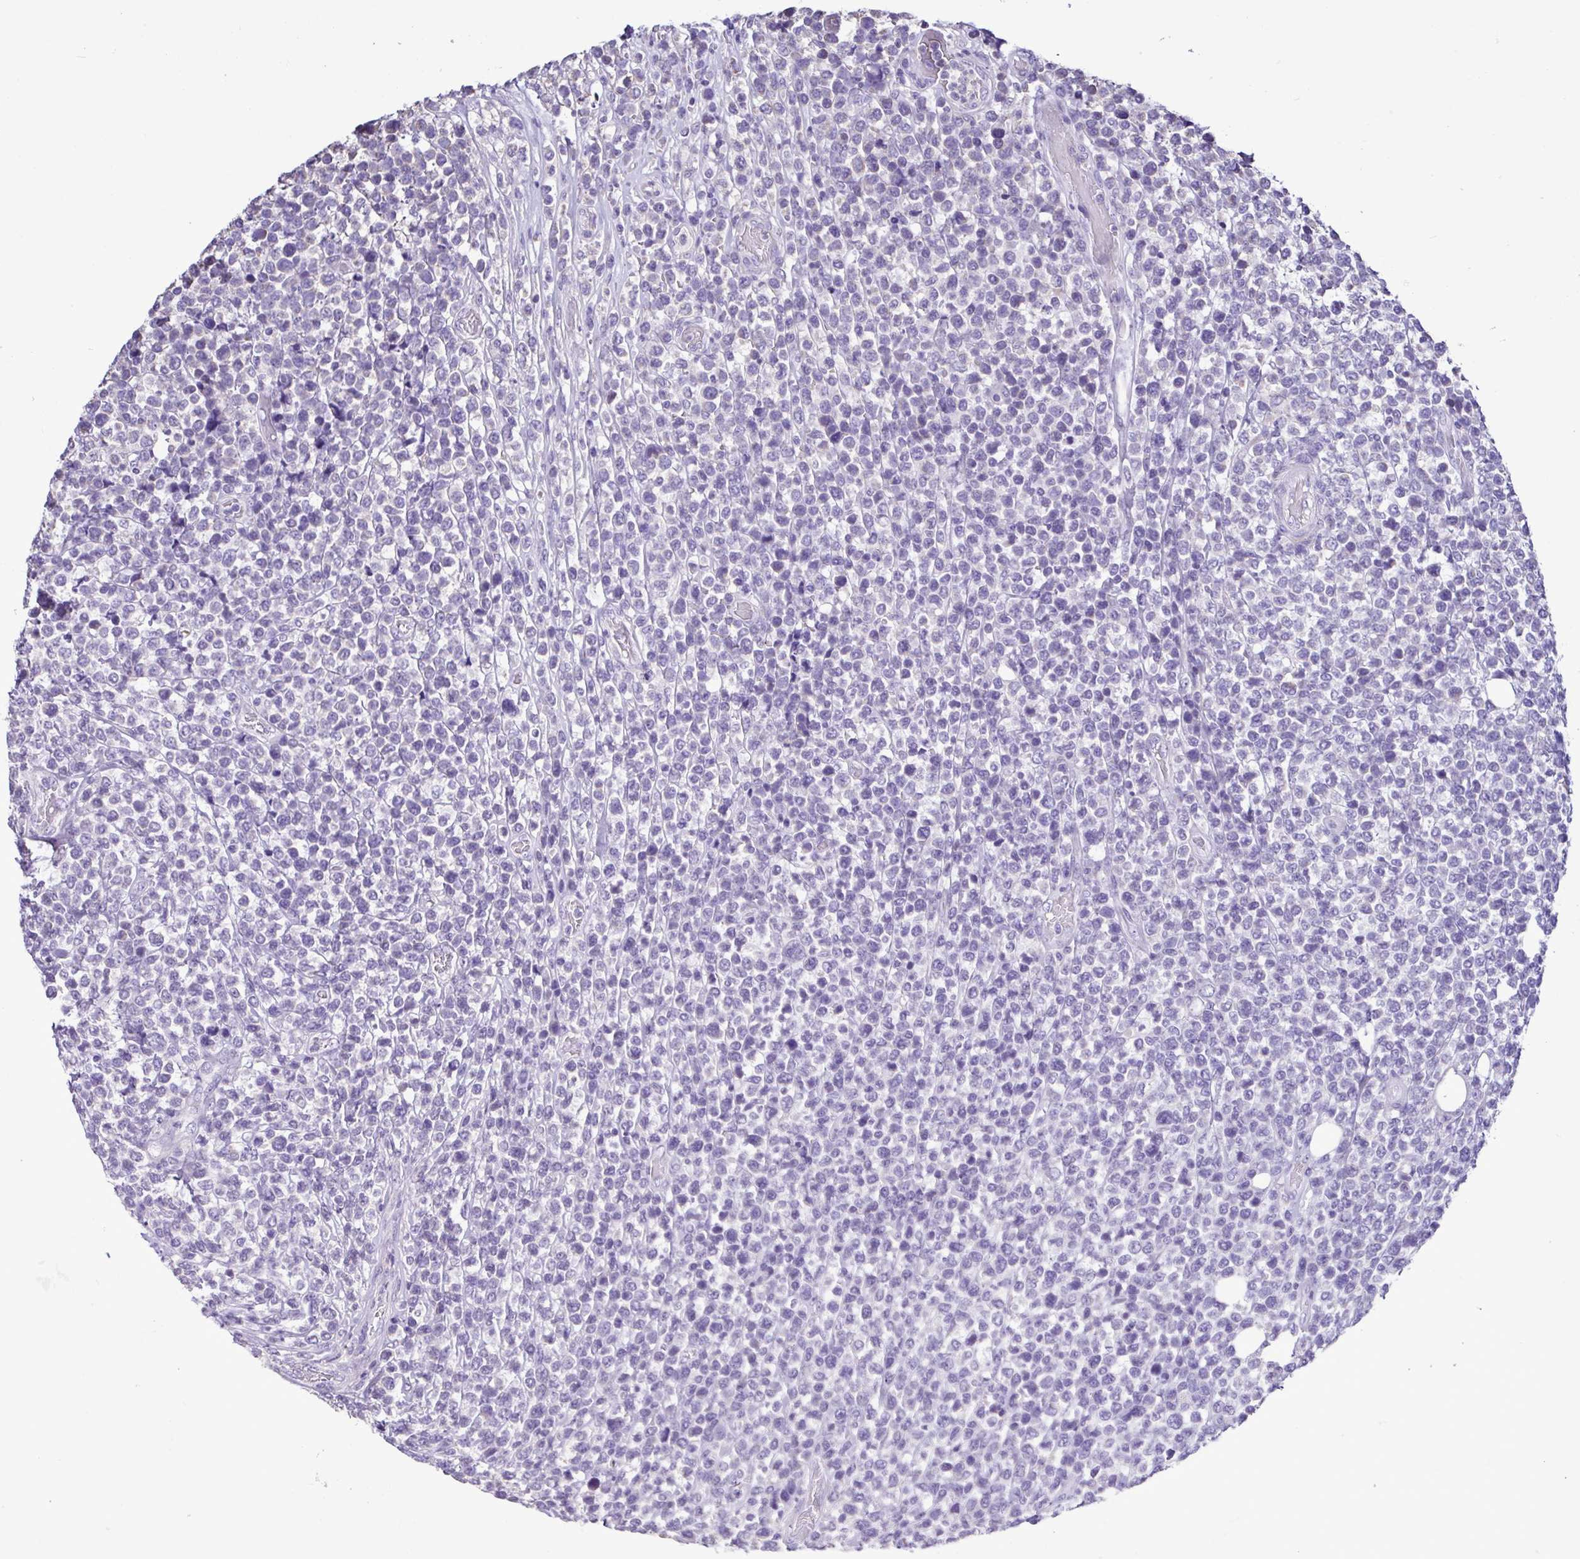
{"staining": {"intensity": "negative", "quantity": "none", "location": "none"}, "tissue": "lymphoma", "cell_type": "Tumor cells", "image_type": "cancer", "snomed": [{"axis": "morphology", "description": "Malignant lymphoma, non-Hodgkin's type, High grade"}, {"axis": "topography", "description": "Soft tissue"}], "caption": "This is a histopathology image of IHC staining of lymphoma, which shows no positivity in tumor cells.", "gene": "PLA2G4E", "patient": {"sex": "female", "age": 56}}